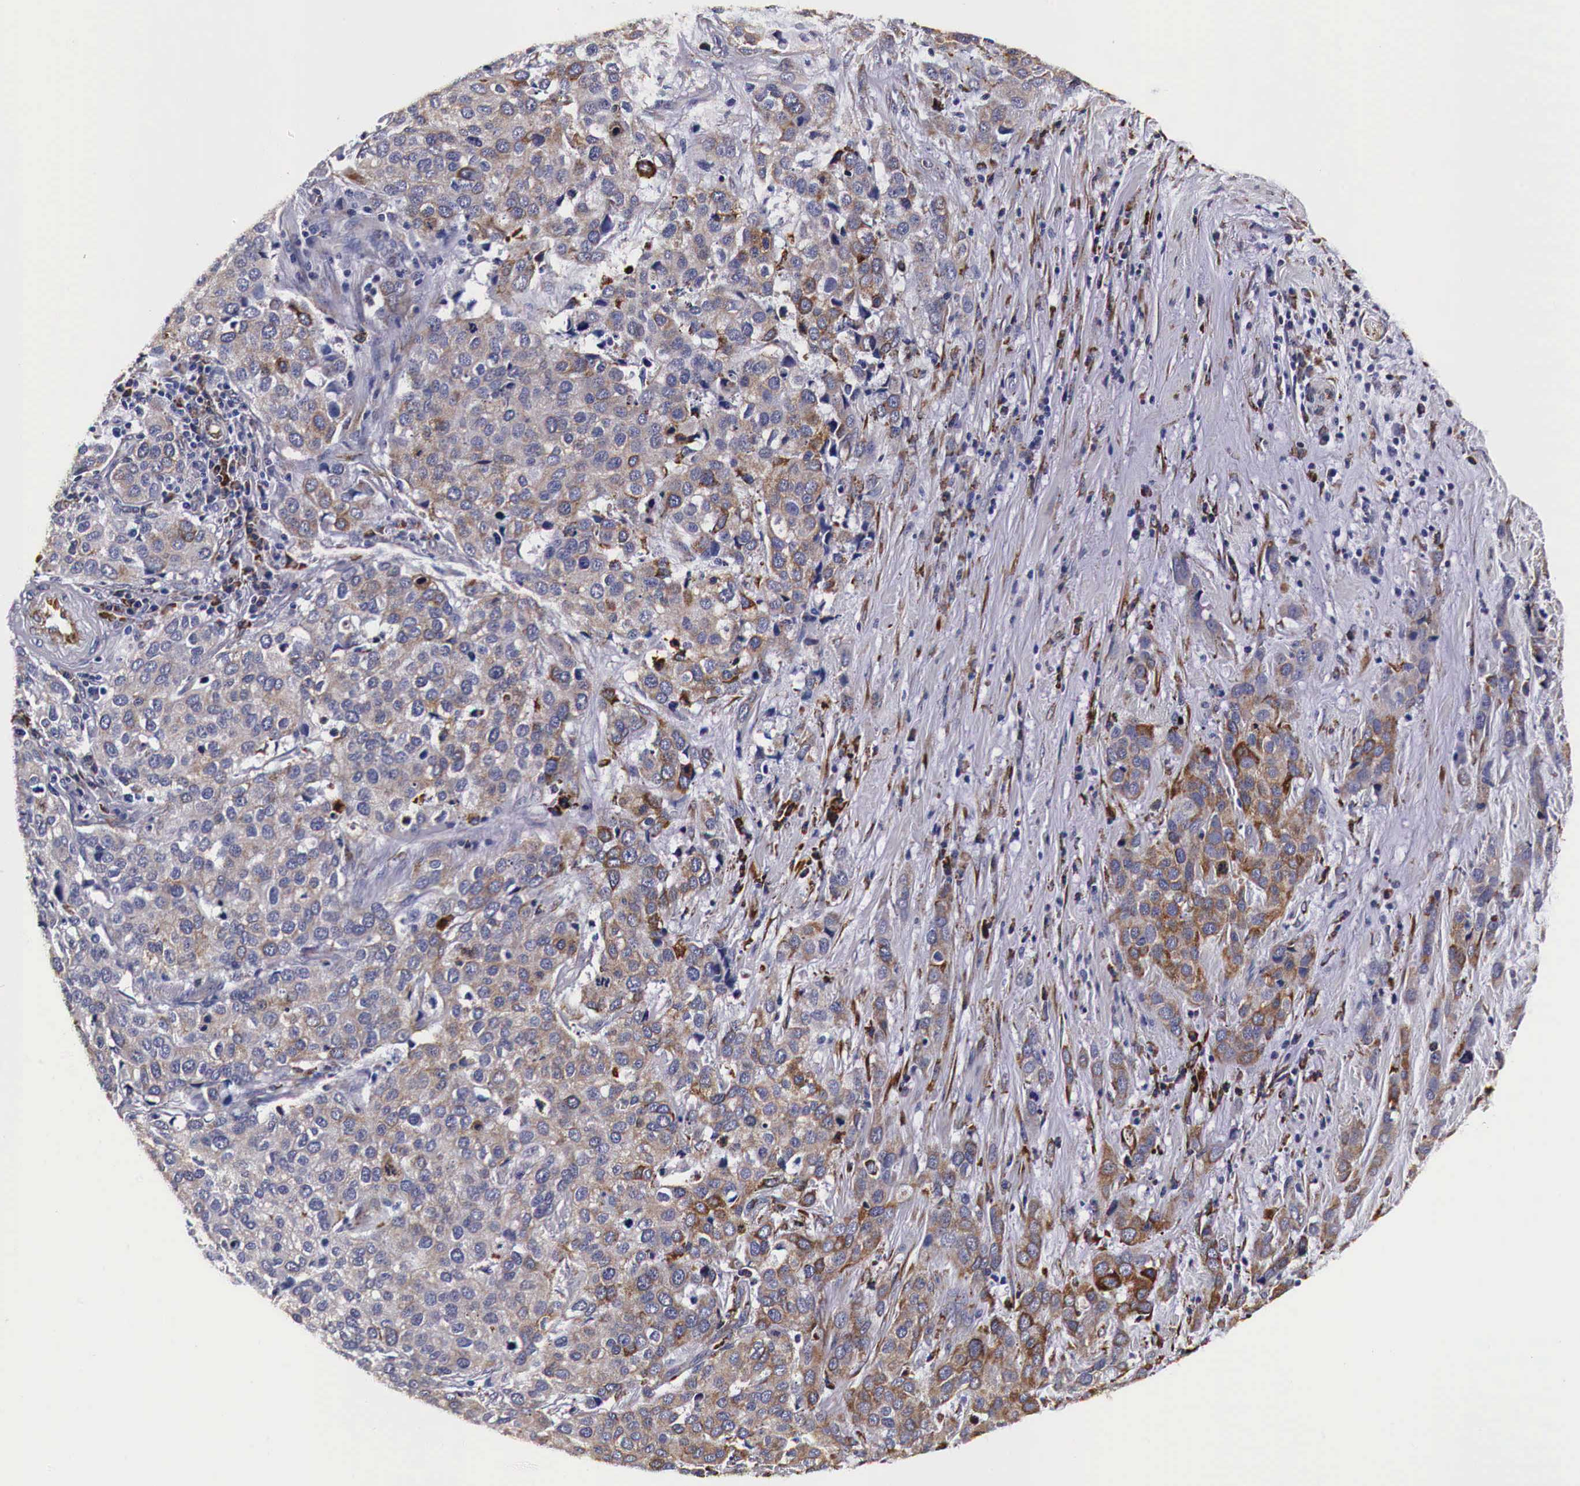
{"staining": {"intensity": "moderate", "quantity": "25%-75%", "location": "cytoplasmic/membranous"}, "tissue": "cervical cancer", "cell_type": "Tumor cells", "image_type": "cancer", "snomed": [{"axis": "morphology", "description": "Squamous cell carcinoma, NOS"}, {"axis": "topography", "description": "Cervix"}], "caption": "Immunohistochemical staining of human cervical cancer (squamous cell carcinoma) shows medium levels of moderate cytoplasmic/membranous protein expression in approximately 25%-75% of tumor cells.", "gene": "CKAP4", "patient": {"sex": "female", "age": 54}}